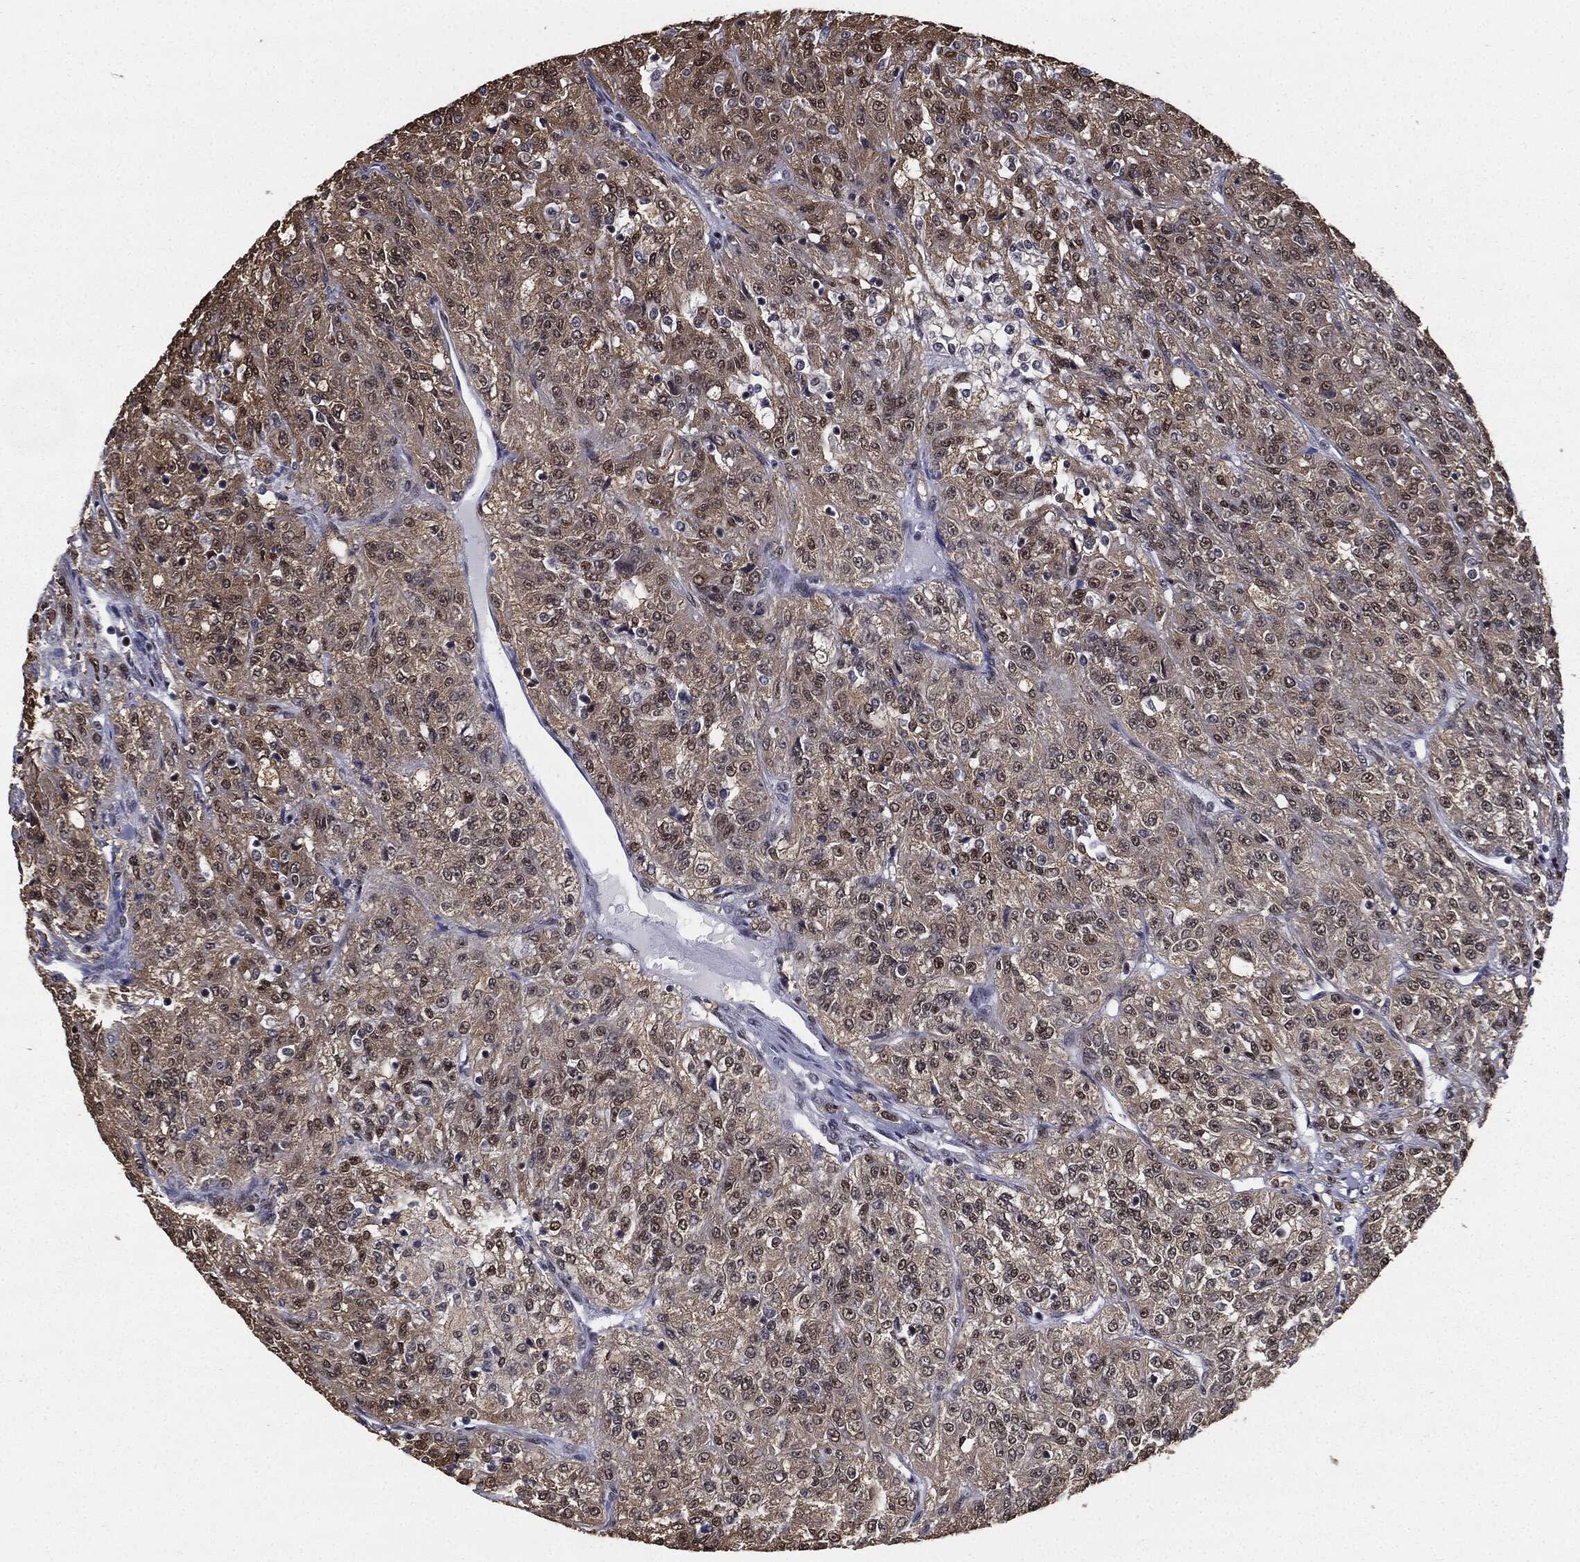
{"staining": {"intensity": "moderate", "quantity": "25%-75%", "location": "cytoplasmic/membranous,nuclear"}, "tissue": "renal cancer", "cell_type": "Tumor cells", "image_type": "cancer", "snomed": [{"axis": "morphology", "description": "Adenocarcinoma, NOS"}, {"axis": "topography", "description": "Kidney"}], "caption": "The immunohistochemical stain highlights moderate cytoplasmic/membranous and nuclear expression in tumor cells of renal cancer tissue.", "gene": "JUN", "patient": {"sex": "female", "age": 63}}